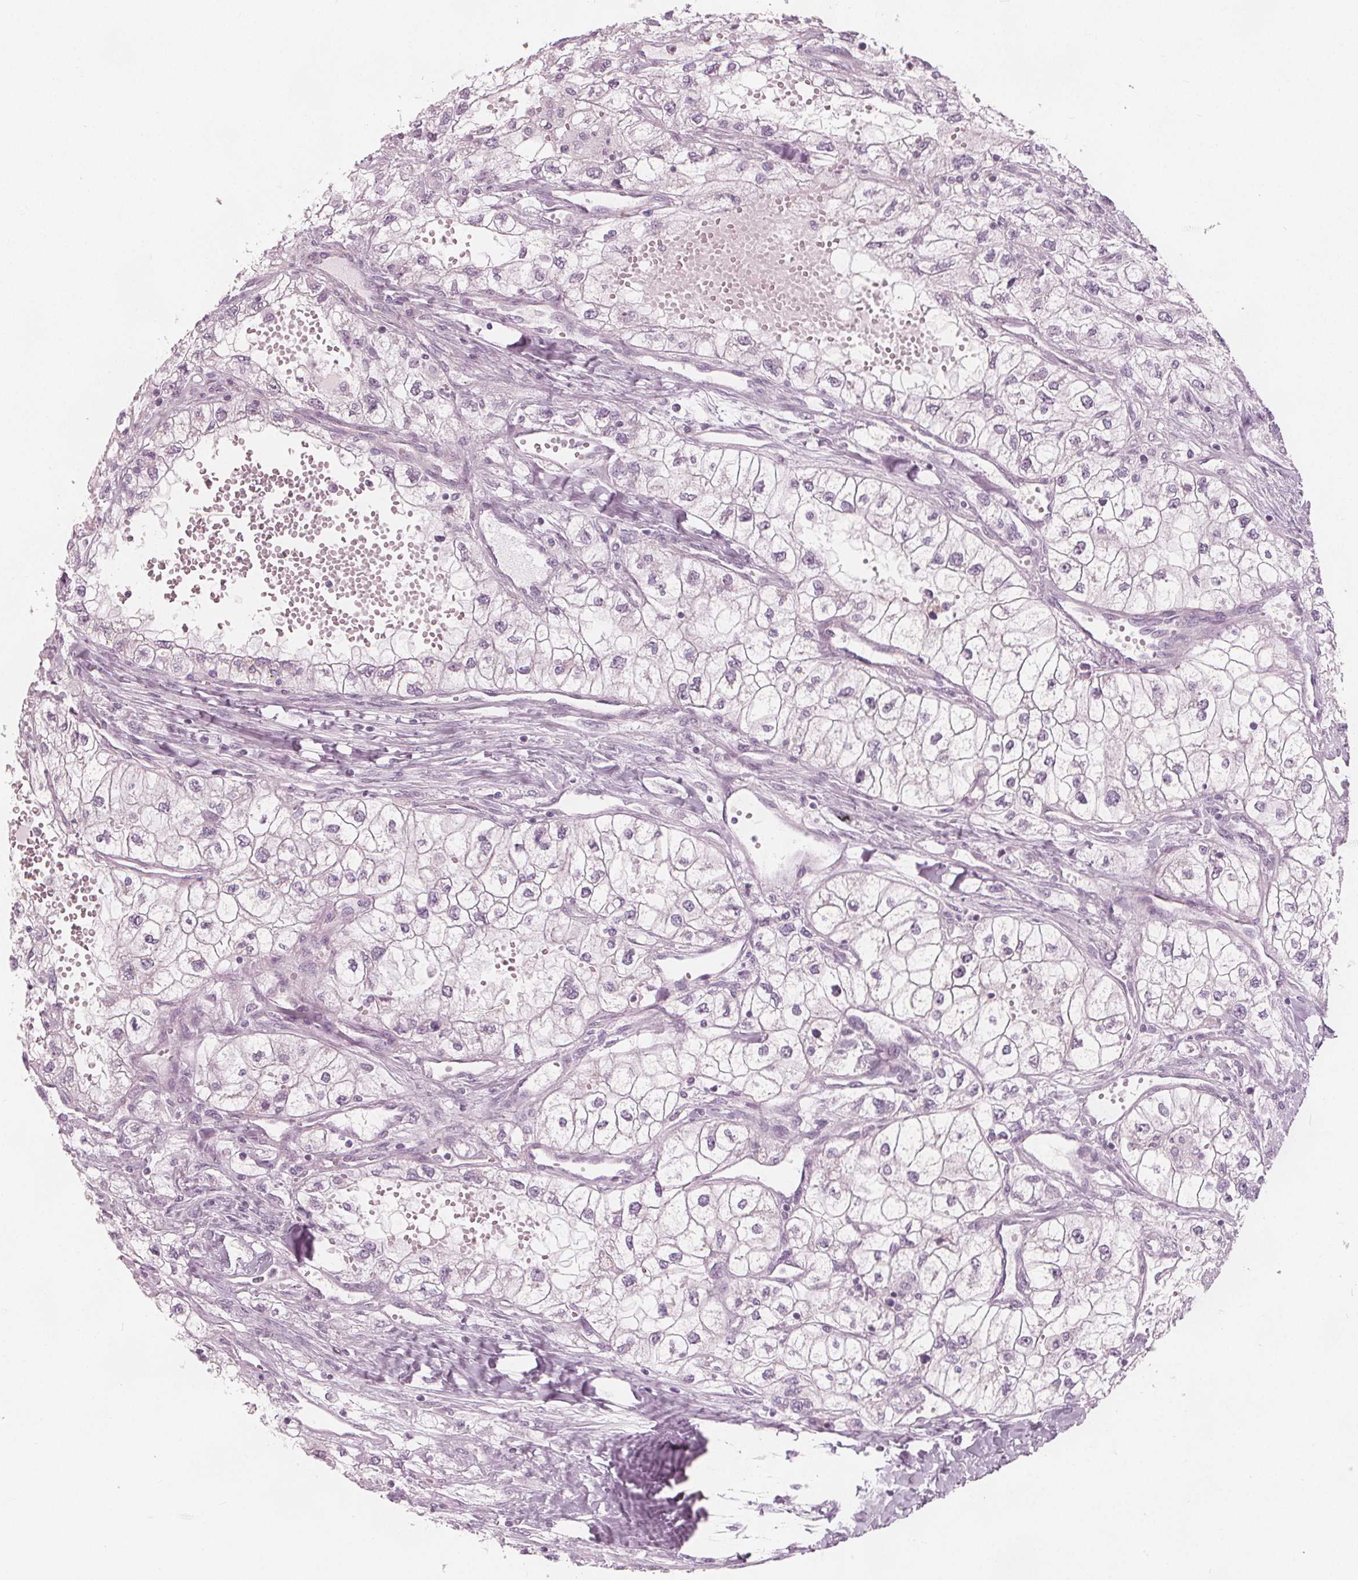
{"staining": {"intensity": "negative", "quantity": "none", "location": "none"}, "tissue": "renal cancer", "cell_type": "Tumor cells", "image_type": "cancer", "snomed": [{"axis": "morphology", "description": "Adenocarcinoma, NOS"}, {"axis": "topography", "description": "Kidney"}], "caption": "IHC histopathology image of human renal cancer (adenocarcinoma) stained for a protein (brown), which shows no expression in tumor cells. (DAB IHC, high magnification).", "gene": "BRSK1", "patient": {"sex": "male", "age": 59}}